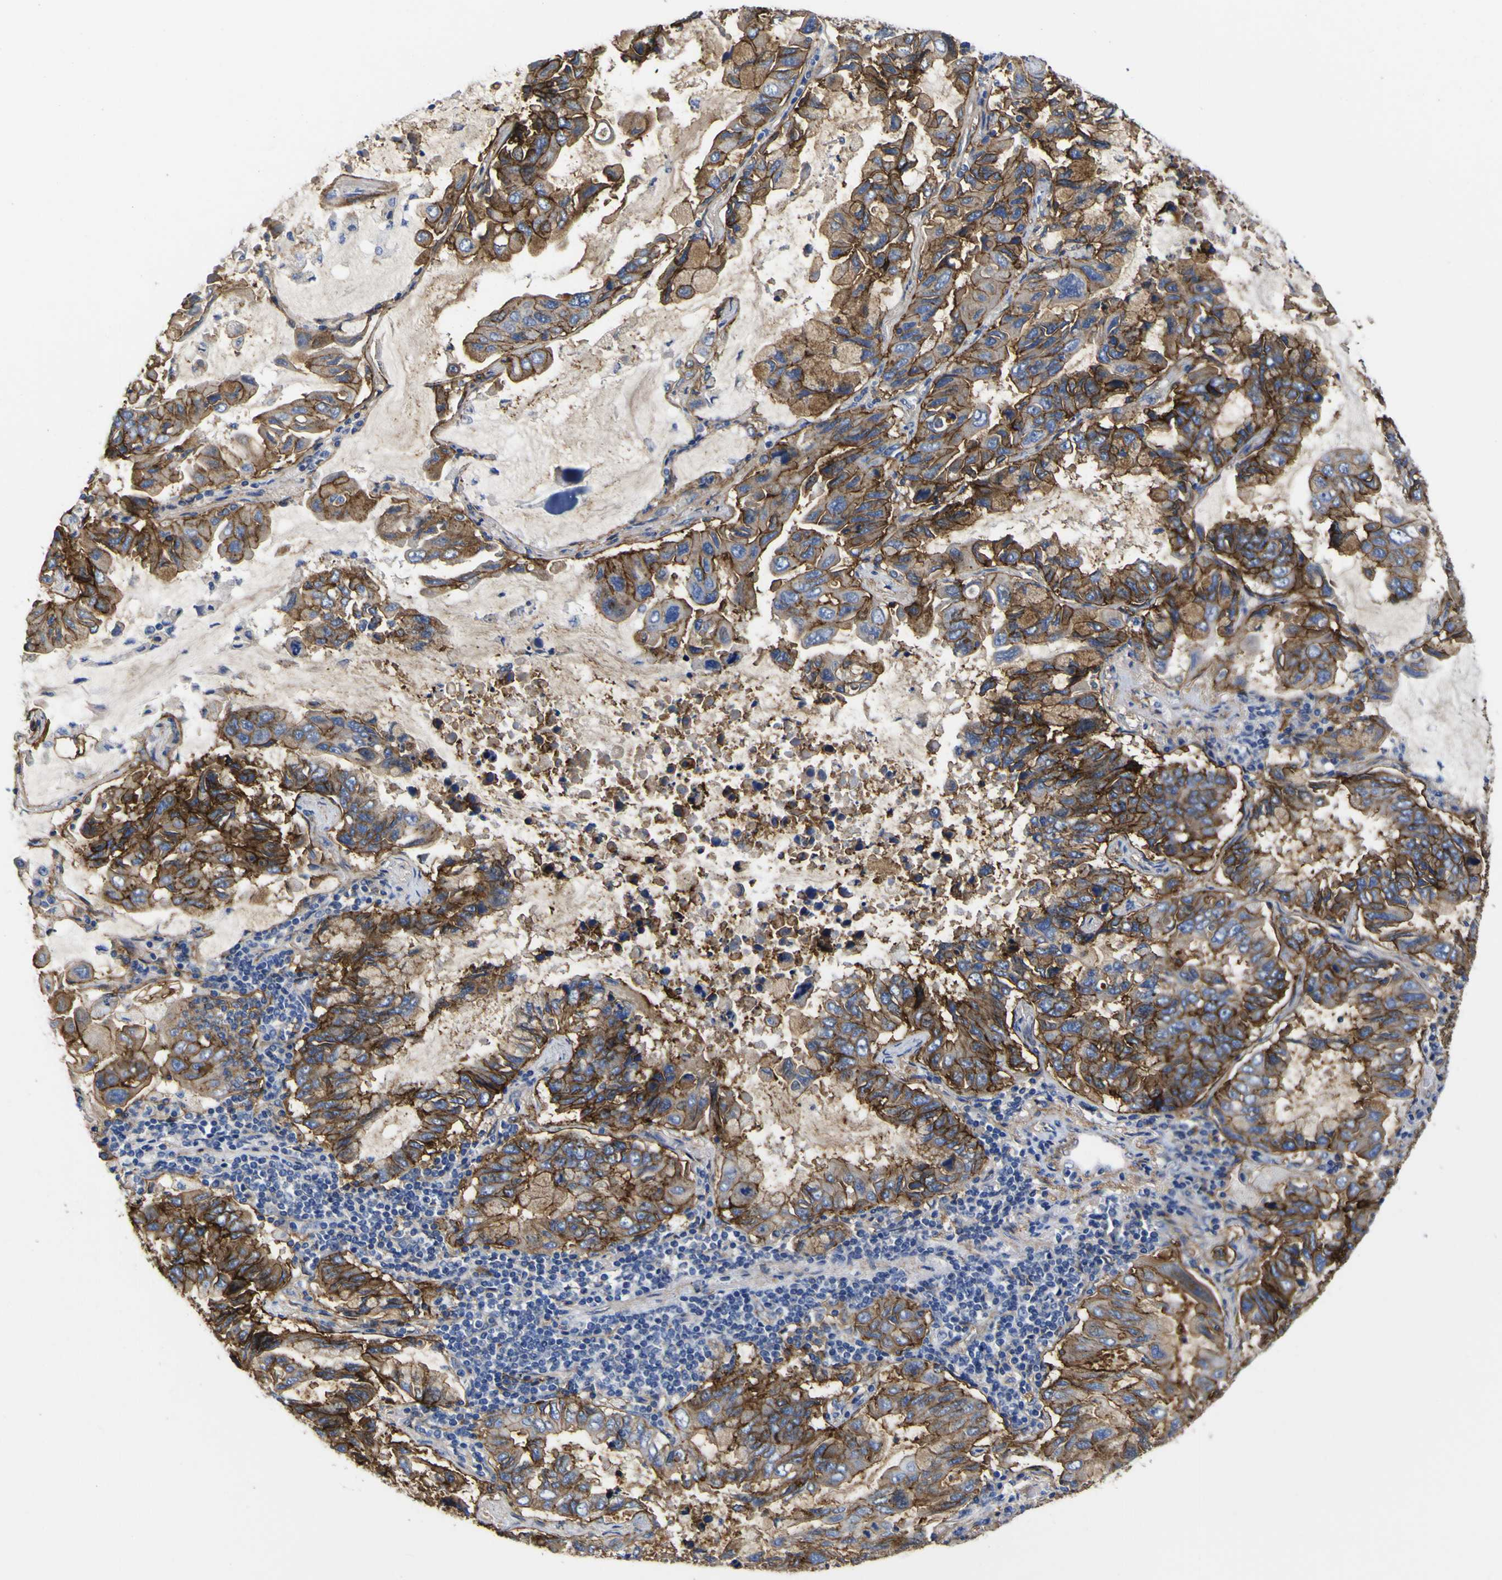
{"staining": {"intensity": "moderate", "quantity": ">75%", "location": "cytoplasmic/membranous"}, "tissue": "lung cancer", "cell_type": "Tumor cells", "image_type": "cancer", "snomed": [{"axis": "morphology", "description": "Adenocarcinoma, NOS"}, {"axis": "topography", "description": "Lung"}], "caption": "Human lung cancer stained with a protein marker shows moderate staining in tumor cells.", "gene": "CD151", "patient": {"sex": "male", "age": 64}}